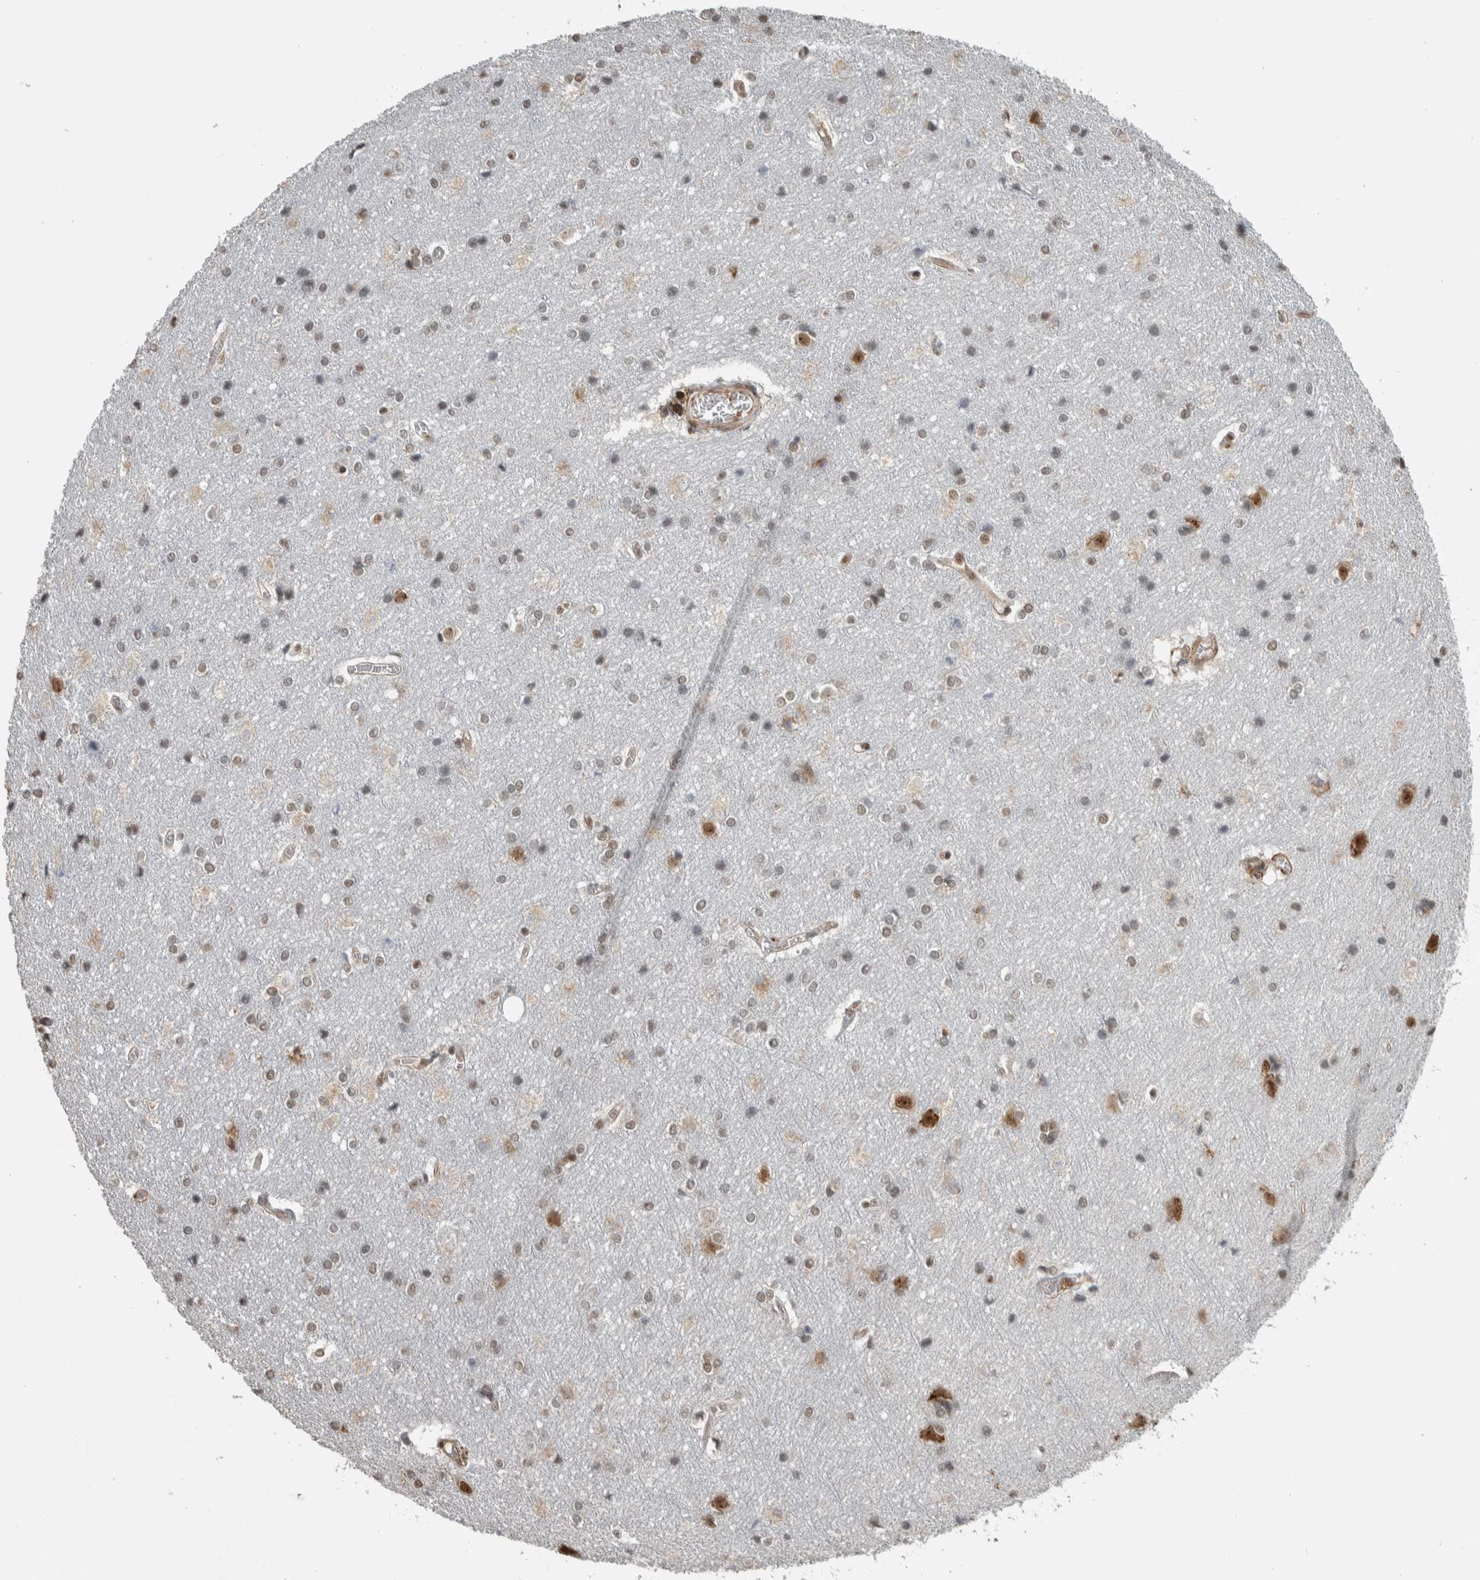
{"staining": {"intensity": "moderate", "quantity": "<25%", "location": "cytoplasmic/membranous,nuclear"}, "tissue": "cerebral cortex", "cell_type": "Endothelial cells", "image_type": "normal", "snomed": [{"axis": "morphology", "description": "Normal tissue, NOS"}, {"axis": "topography", "description": "Cerebral cortex"}], "caption": "The histopathology image shows a brown stain indicating the presence of a protein in the cytoplasmic/membranous,nuclear of endothelial cells in cerebral cortex.", "gene": "DDX42", "patient": {"sex": "male", "age": 54}}